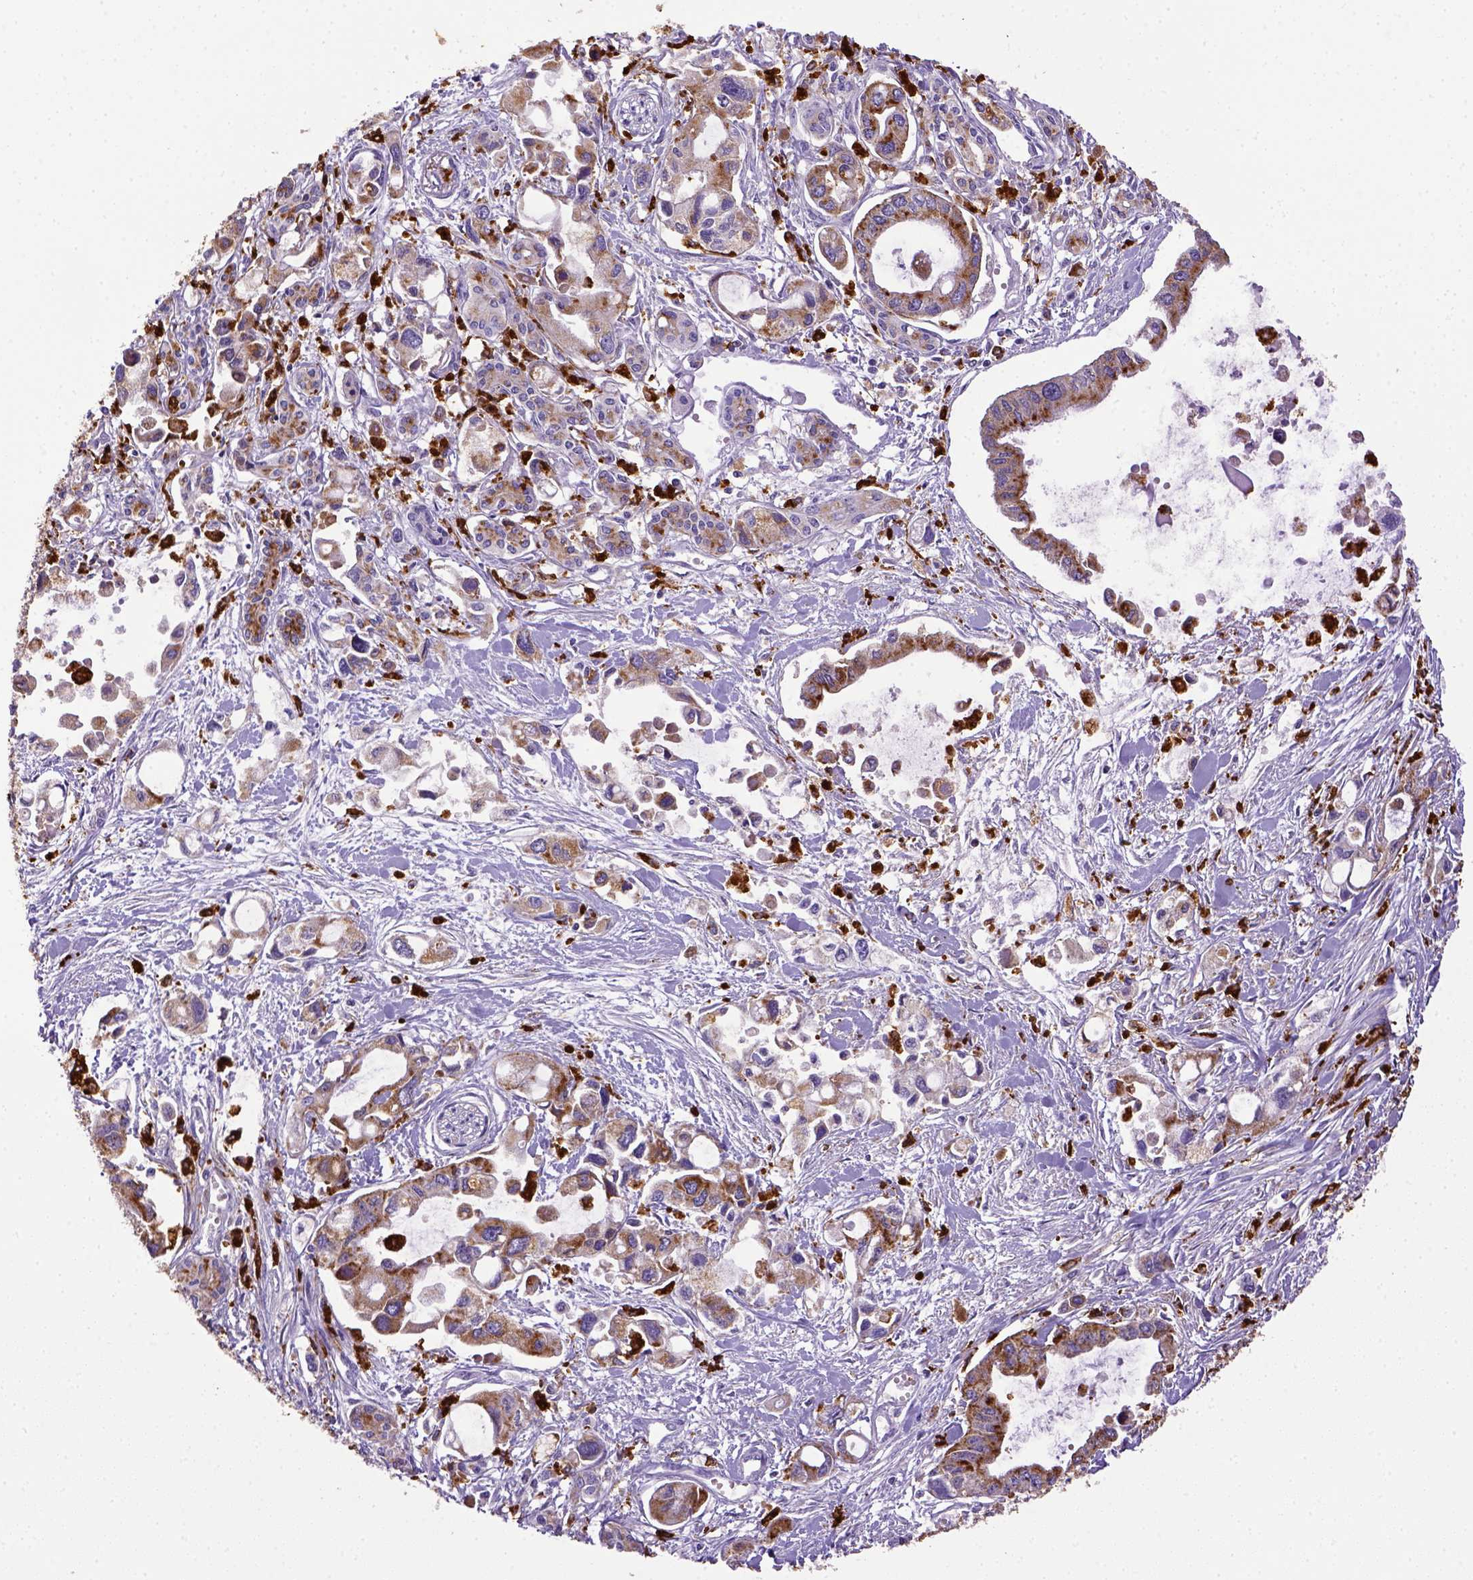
{"staining": {"intensity": "negative", "quantity": "none", "location": "none"}, "tissue": "pancreatic cancer", "cell_type": "Tumor cells", "image_type": "cancer", "snomed": [{"axis": "morphology", "description": "Adenocarcinoma, NOS"}, {"axis": "topography", "description": "Pancreas"}], "caption": "This micrograph is of adenocarcinoma (pancreatic) stained with immunohistochemistry to label a protein in brown with the nuclei are counter-stained blue. There is no expression in tumor cells.", "gene": "CD68", "patient": {"sex": "female", "age": 61}}